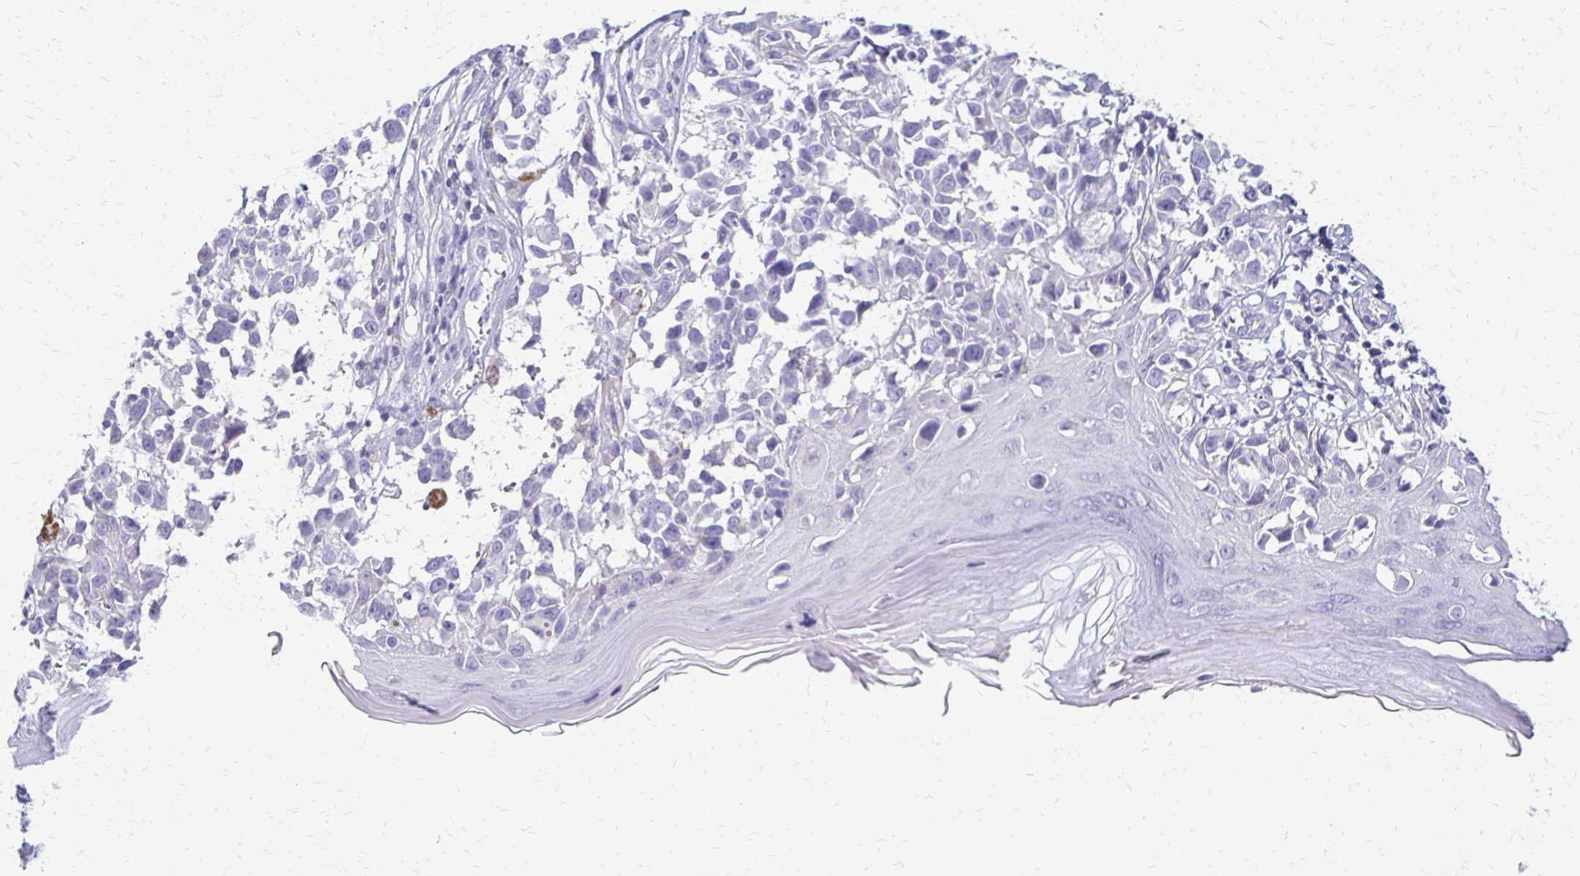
{"staining": {"intensity": "negative", "quantity": "none", "location": "none"}, "tissue": "melanoma", "cell_type": "Tumor cells", "image_type": "cancer", "snomed": [{"axis": "morphology", "description": "Malignant melanoma, NOS"}, {"axis": "topography", "description": "Skin"}], "caption": "This is an immunohistochemistry photomicrograph of human malignant melanoma. There is no expression in tumor cells.", "gene": "RHOC", "patient": {"sex": "male", "age": 73}}